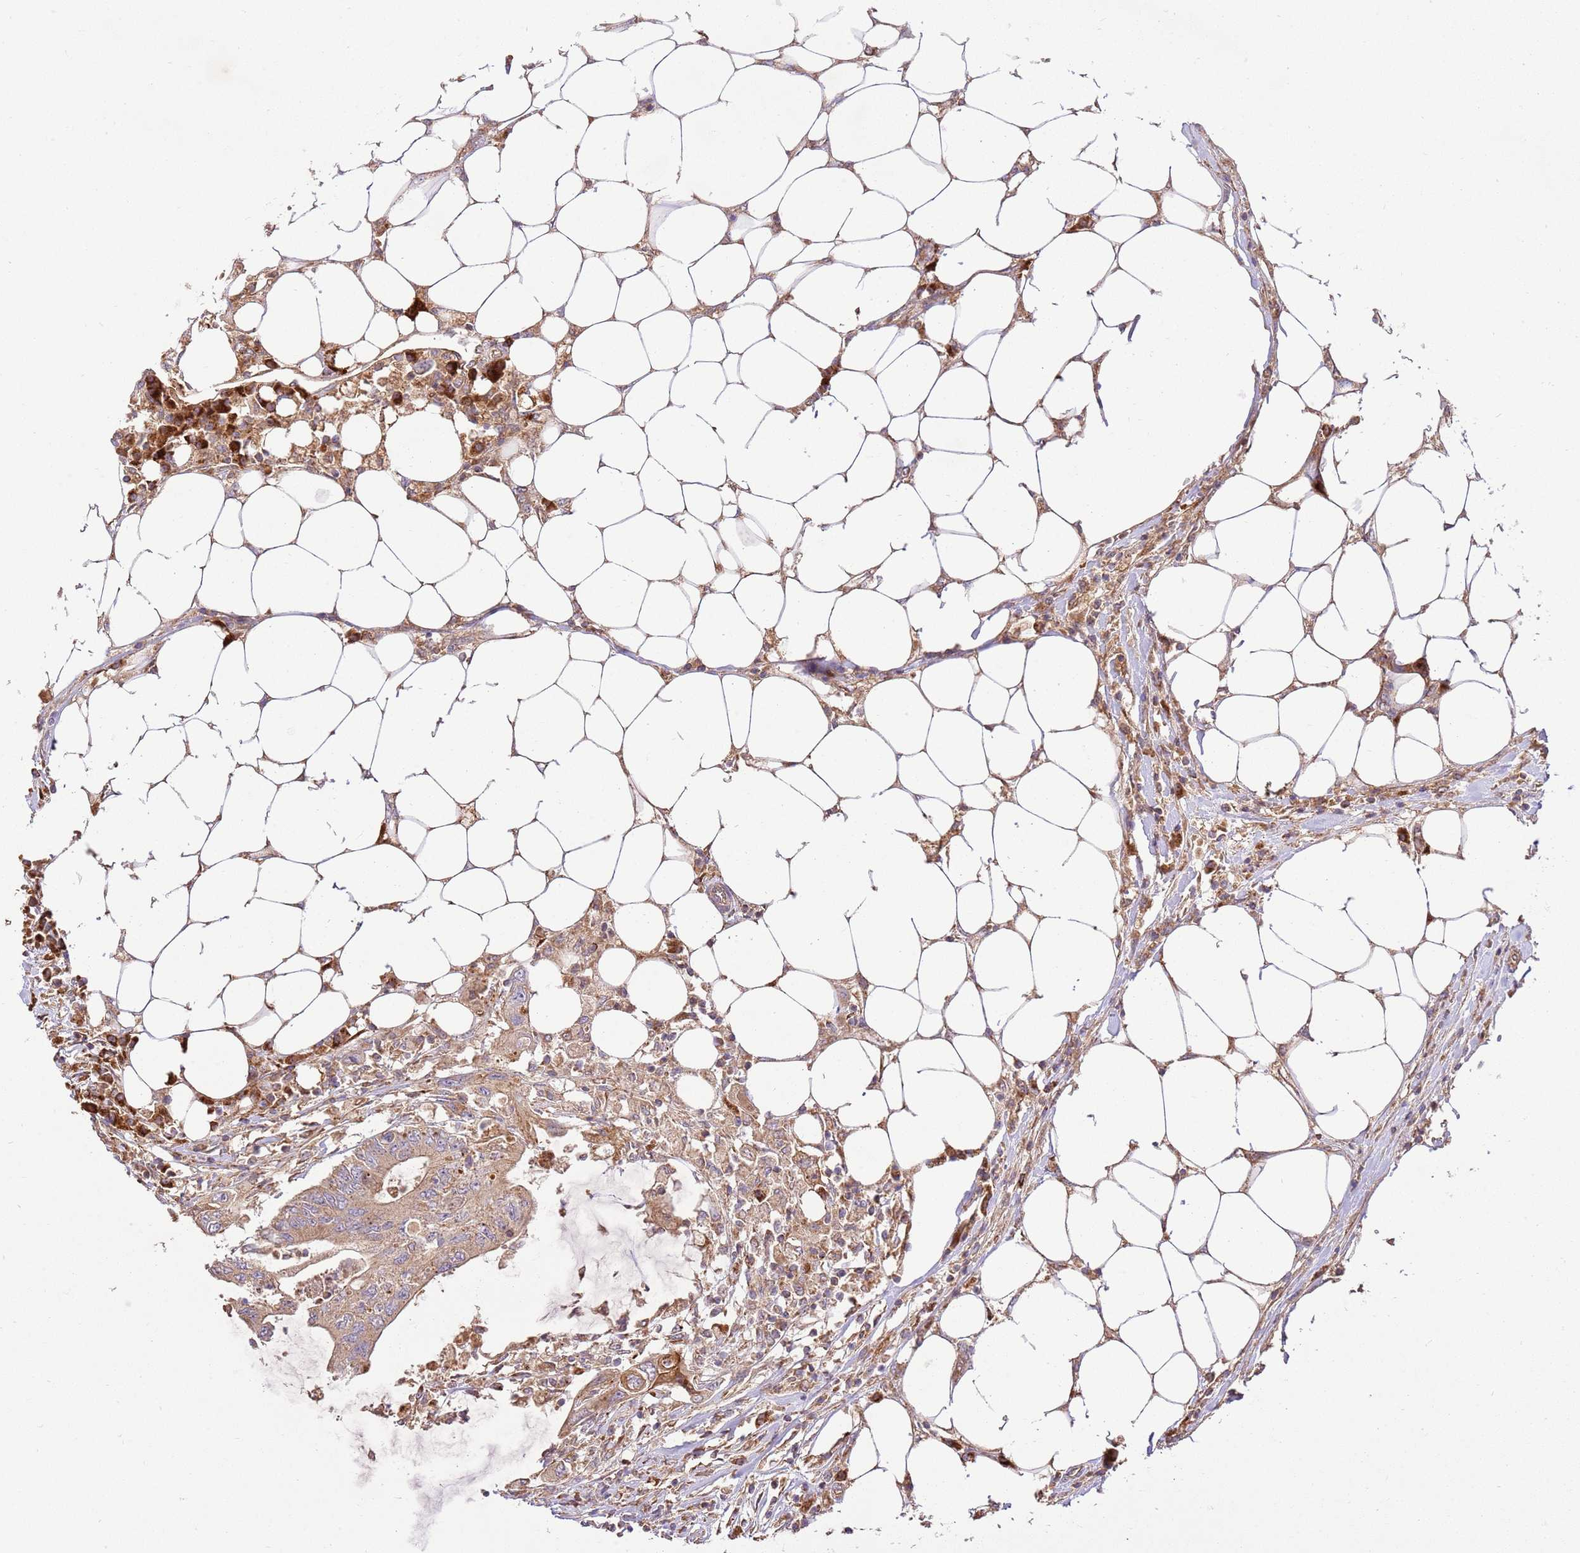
{"staining": {"intensity": "weak", "quantity": ">75%", "location": "cytoplasmic/membranous"}, "tissue": "colorectal cancer", "cell_type": "Tumor cells", "image_type": "cancer", "snomed": [{"axis": "morphology", "description": "Adenocarcinoma, NOS"}, {"axis": "topography", "description": "Colon"}], "caption": "Colorectal adenocarcinoma stained for a protein demonstrates weak cytoplasmic/membranous positivity in tumor cells.", "gene": "SPATA2L", "patient": {"sex": "male", "age": 71}}